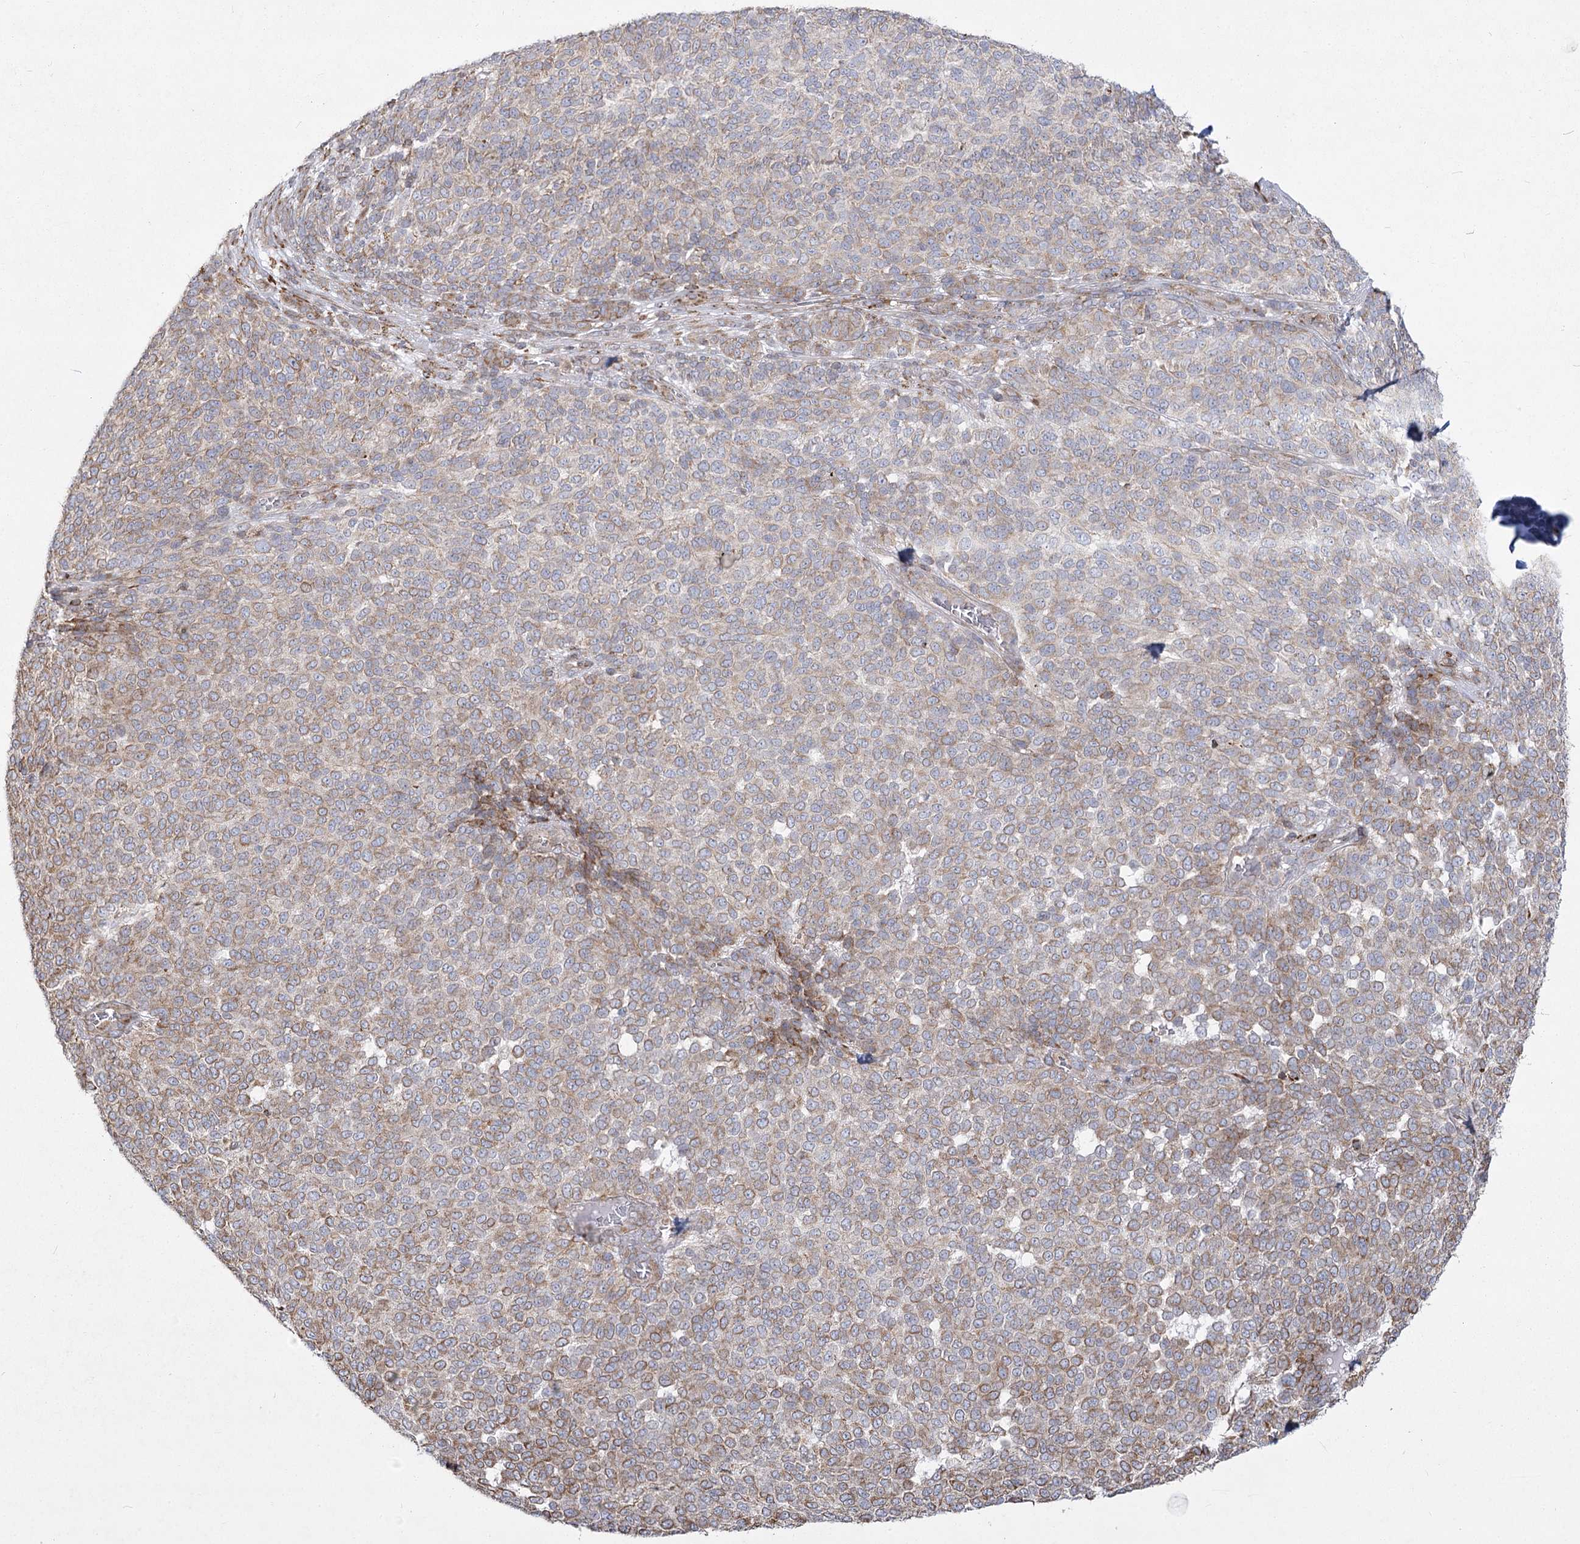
{"staining": {"intensity": "weak", "quantity": ">75%", "location": "cytoplasmic/membranous"}, "tissue": "melanoma", "cell_type": "Tumor cells", "image_type": "cancer", "snomed": [{"axis": "morphology", "description": "Malignant melanoma, NOS"}, {"axis": "topography", "description": "Skin"}], "caption": "Immunohistochemical staining of human malignant melanoma shows low levels of weak cytoplasmic/membranous protein staining in about >75% of tumor cells. The protein is shown in brown color, while the nuclei are stained blue.", "gene": "NHLRC2", "patient": {"sex": "male", "age": 49}}